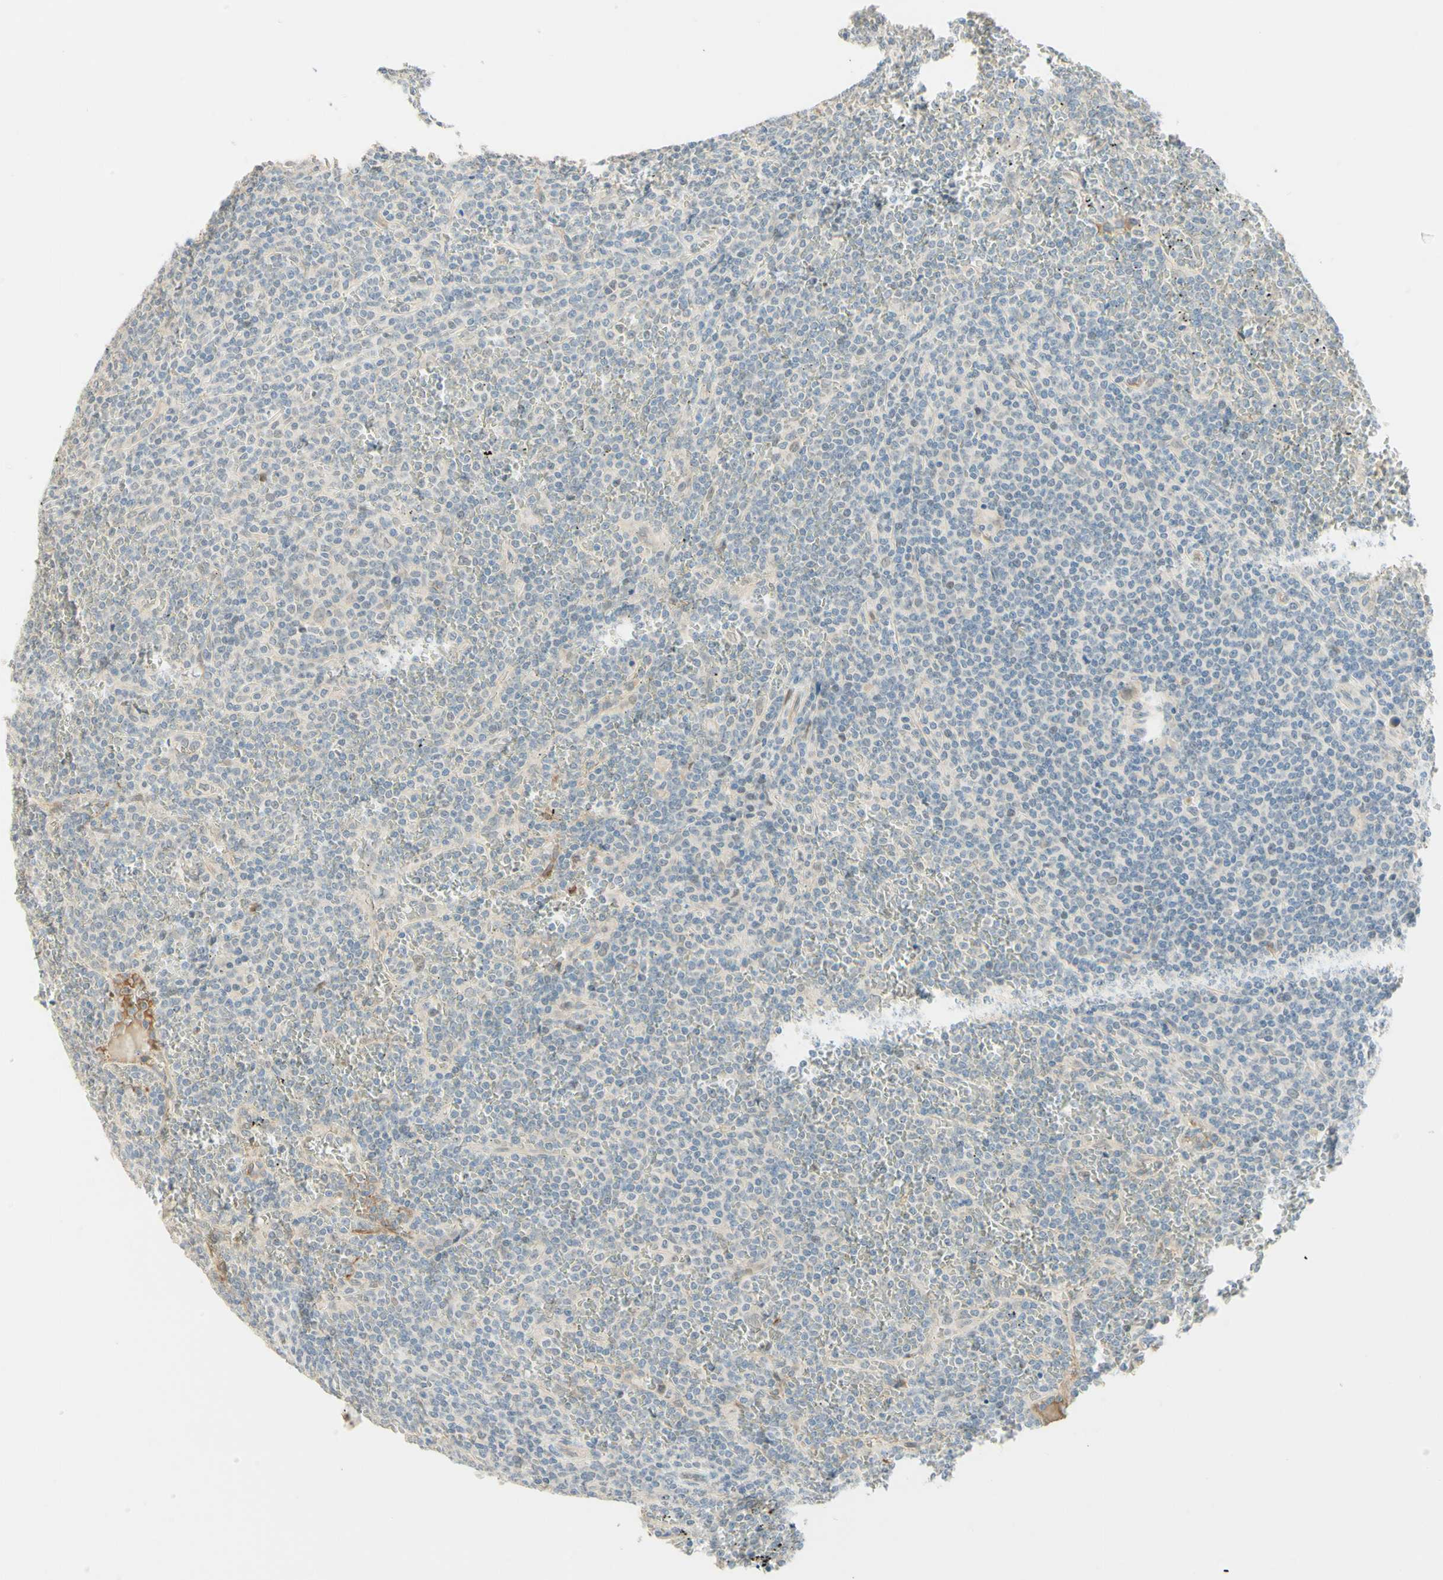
{"staining": {"intensity": "negative", "quantity": "none", "location": "none"}, "tissue": "lymphoma", "cell_type": "Tumor cells", "image_type": "cancer", "snomed": [{"axis": "morphology", "description": "Malignant lymphoma, non-Hodgkin's type, Low grade"}, {"axis": "topography", "description": "Spleen"}], "caption": "A high-resolution micrograph shows immunohistochemistry staining of malignant lymphoma, non-Hodgkin's type (low-grade), which exhibits no significant positivity in tumor cells. Brightfield microscopy of immunohistochemistry stained with DAB (brown) and hematoxylin (blue), captured at high magnification.", "gene": "ANGPT2", "patient": {"sex": "female", "age": 19}}